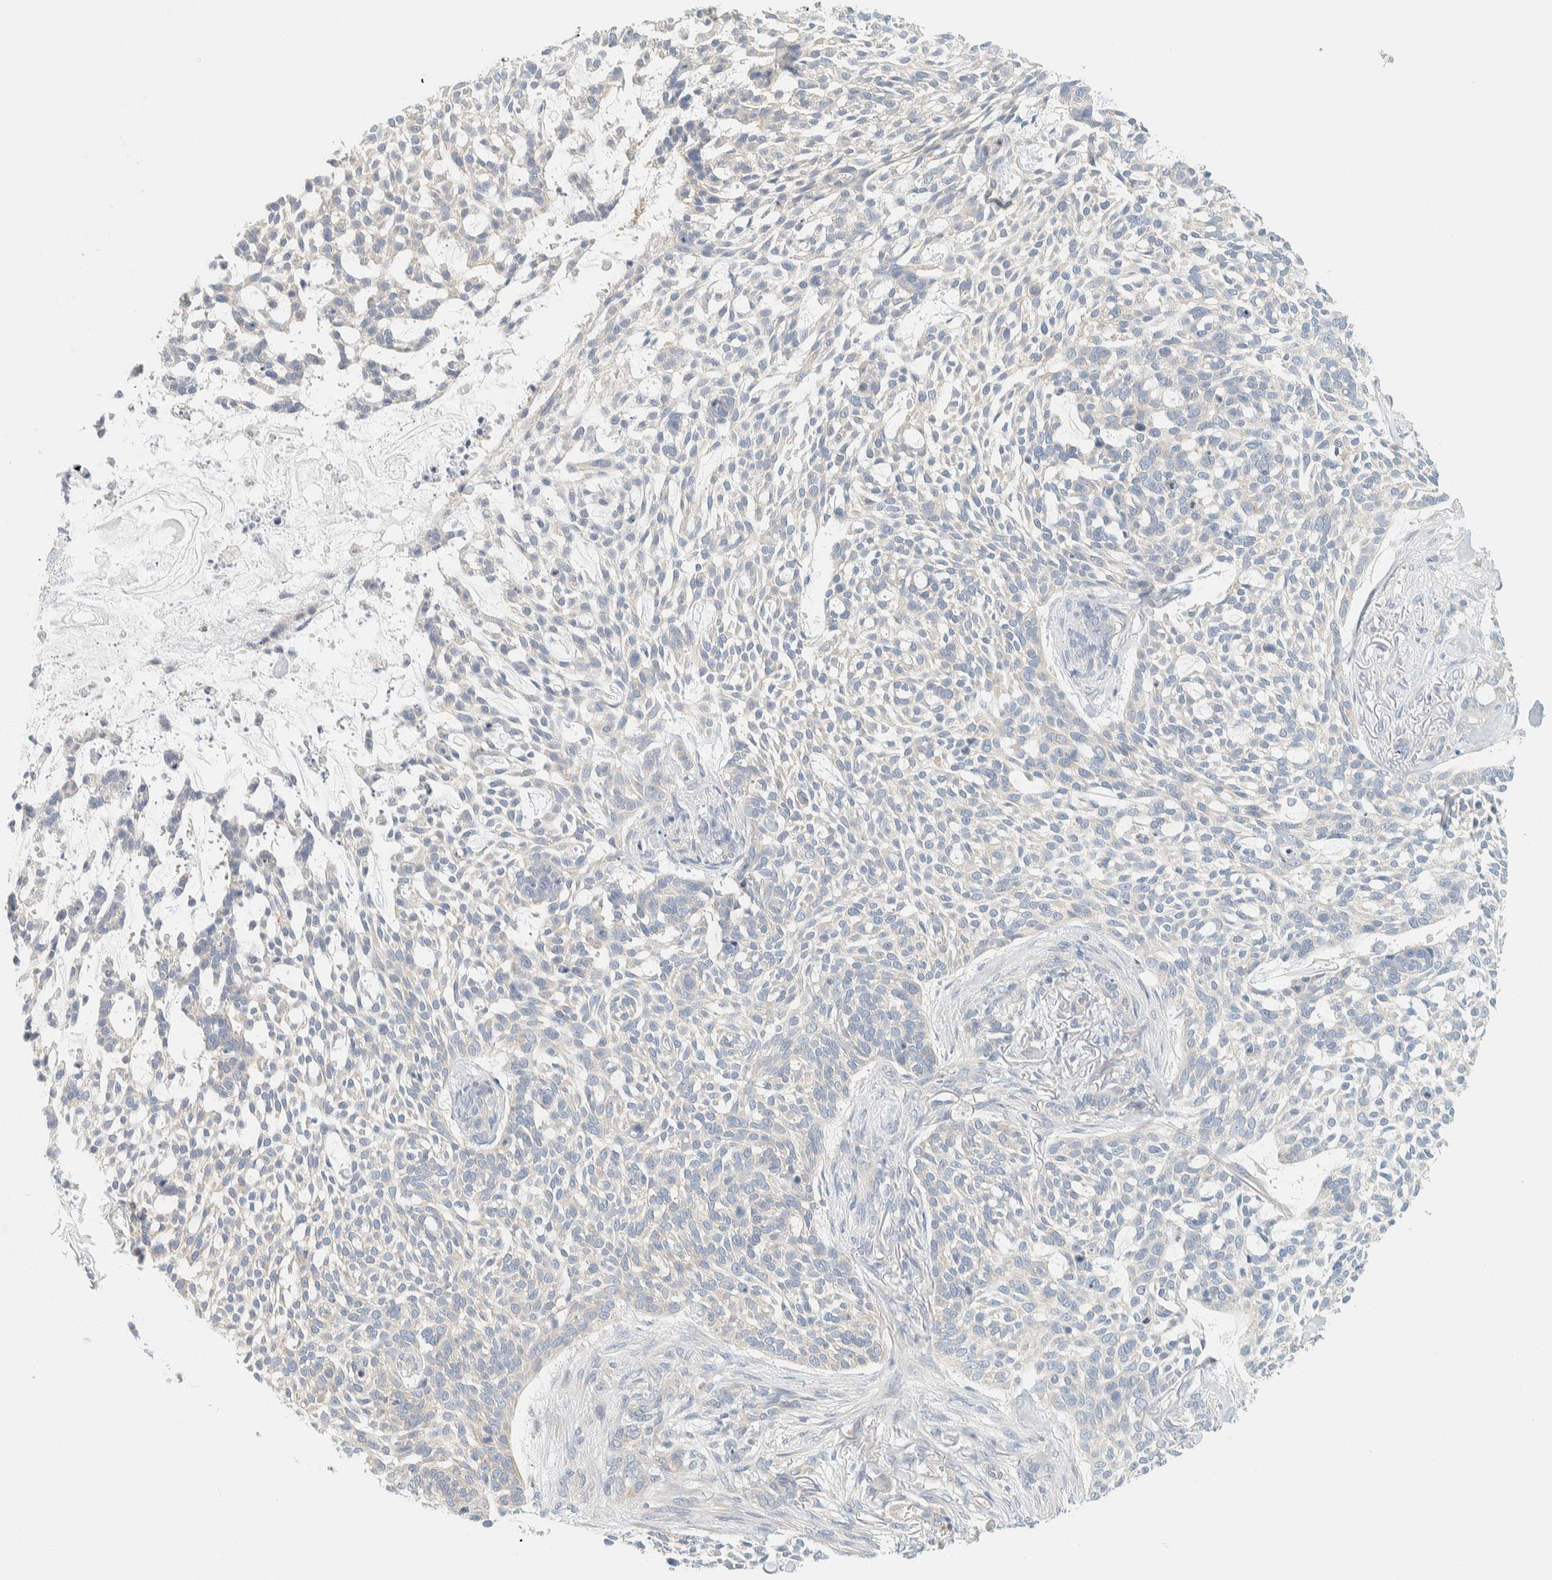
{"staining": {"intensity": "negative", "quantity": "none", "location": "none"}, "tissue": "skin cancer", "cell_type": "Tumor cells", "image_type": "cancer", "snomed": [{"axis": "morphology", "description": "Basal cell carcinoma"}, {"axis": "topography", "description": "Skin"}], "caption": "IHC micrograph of human basal cell carcinoma (skin) stained for a protein (brown), which demonstrates no expression in tumor cells. Nuclei are stained in blue.", "gene": "PTGES3L-AARSD1", "patient": {"sex": "female", "age": 64}}